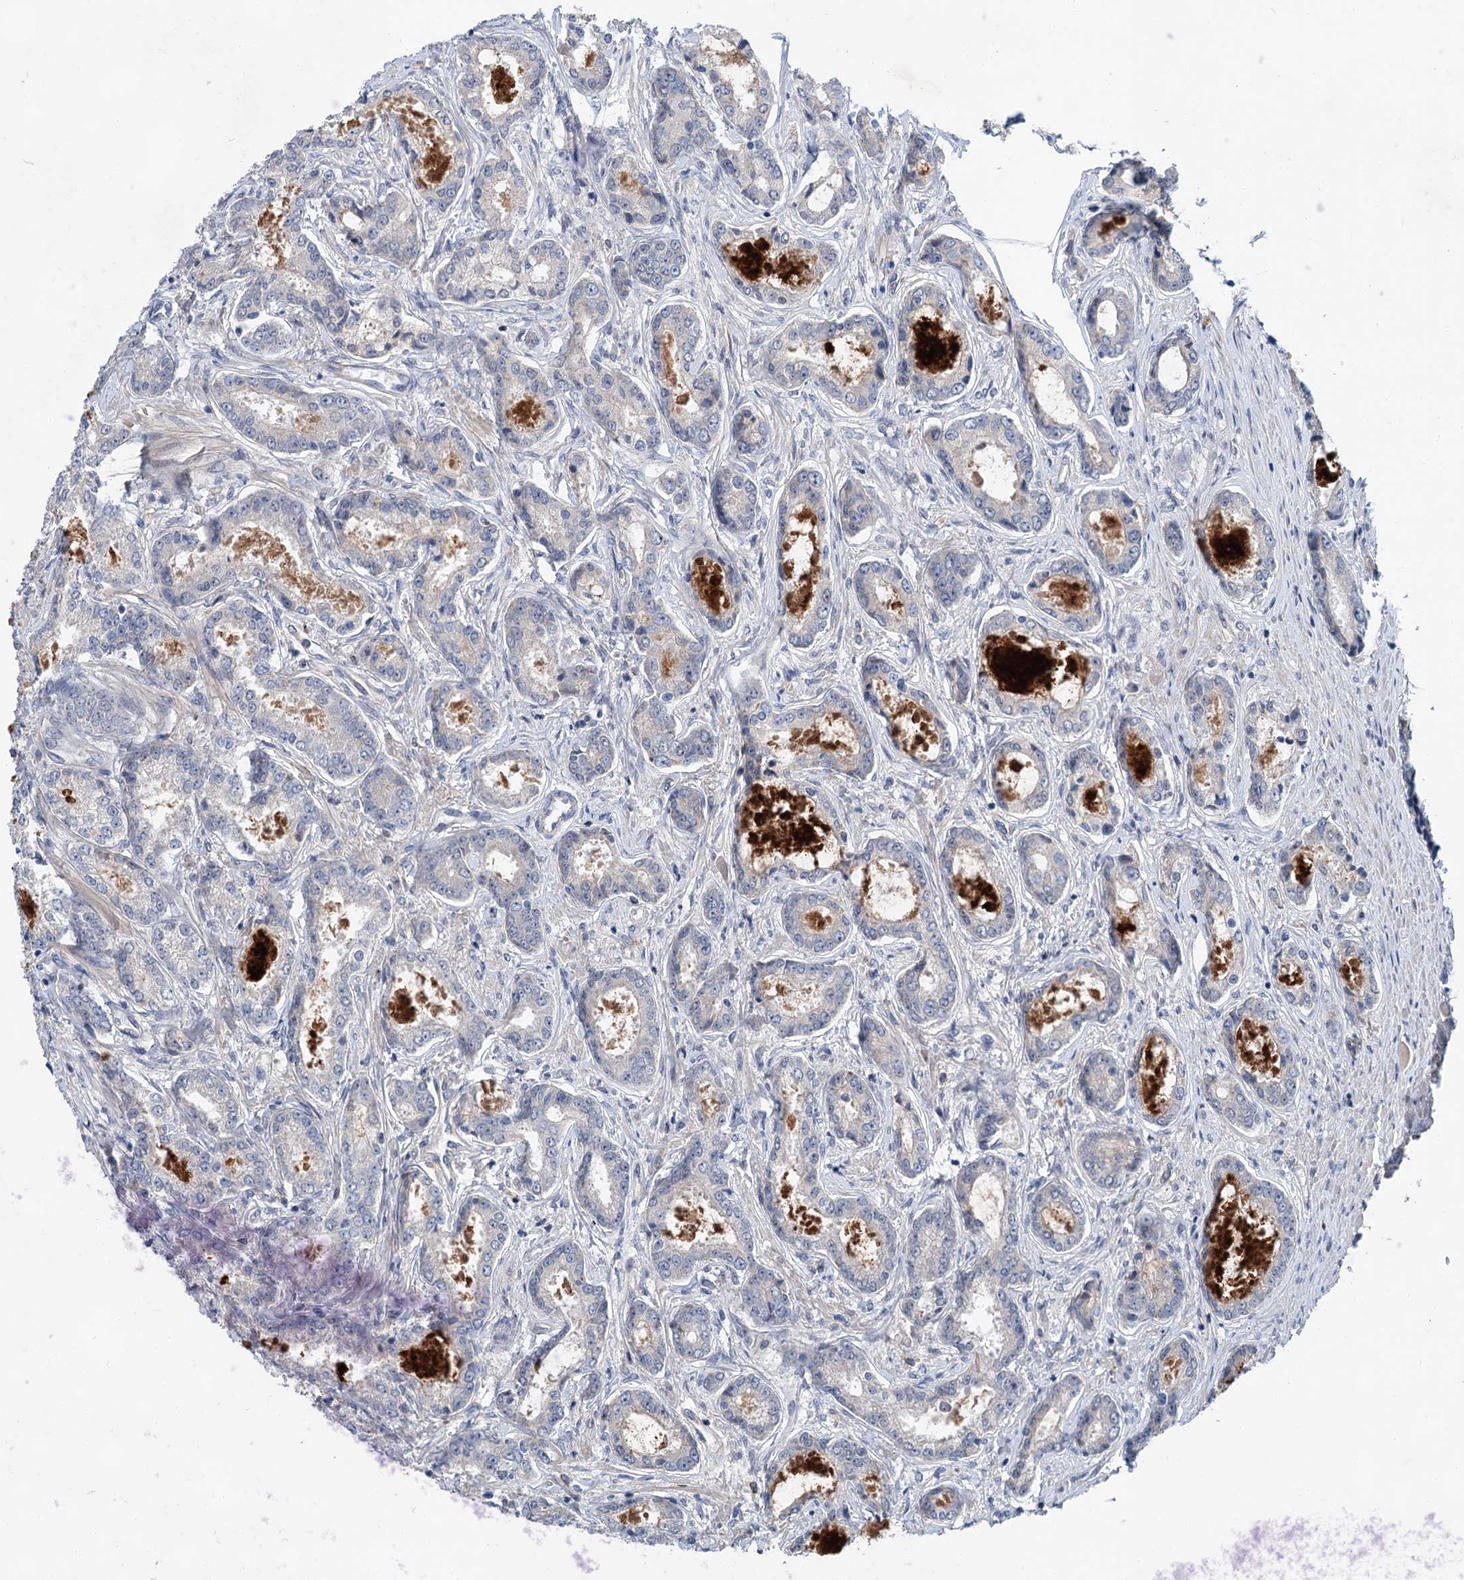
{"staining": {"intensity": "negative", "quantity": "none", "location": "none"}, "tissue": "prostate cancer", "cell_type": "Tumor cells", "image_type": "cancer", "snomed": [{"axis": "morphology", "description": "Adenocarcinoma, Low grade"}, {"axis": "topography", "description": "Prostate"}], "caption": "Prostate cancer stained for a protein using immunohistochemistry demonstrates no staining tumor cells.", "gene": "MORN3", "patient": {"sex": "male", "age": 68}}